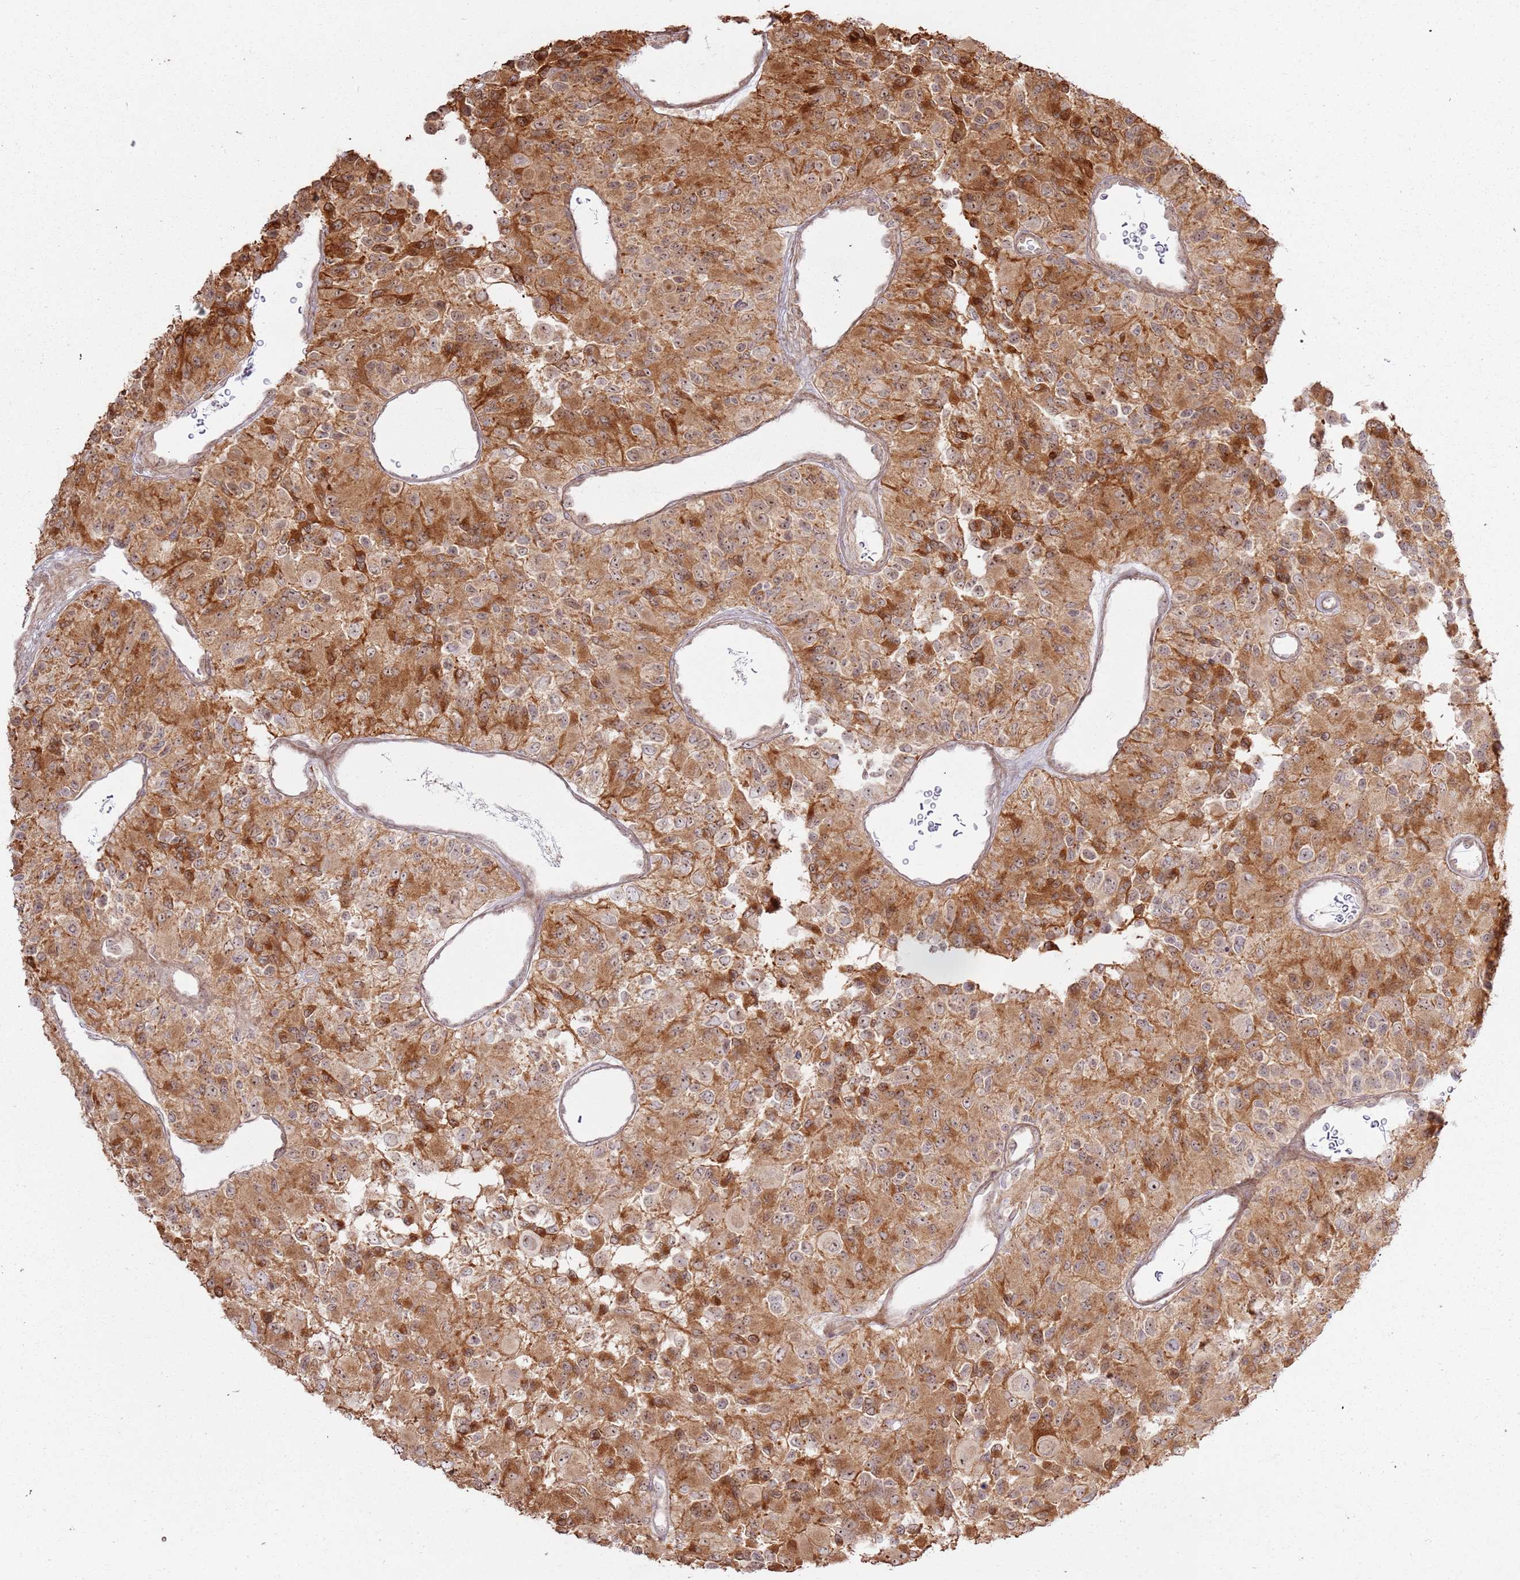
{"staining": {"intensity": "strong", "quantity": ">75%", "location": "cytoplasmic/membranous,nuclear"}, "tissue": "glioma", "cell_type": "Tumor cells", "image_type": "cancer", "snomed": [{"axis": "morphology", "description": "Glioma, malignant, High grade"}, {"axis": "topography", "description": "Brain"}], "caption": "Human malignant glioma (high-grade) stained for a protein (brown) displays strong cytoplasmic/membranous and nuclear positive expression in approximately >75% of tumor cells.", "gene": "CNPY1", "patient": {"sex": "male", "age": 77}}